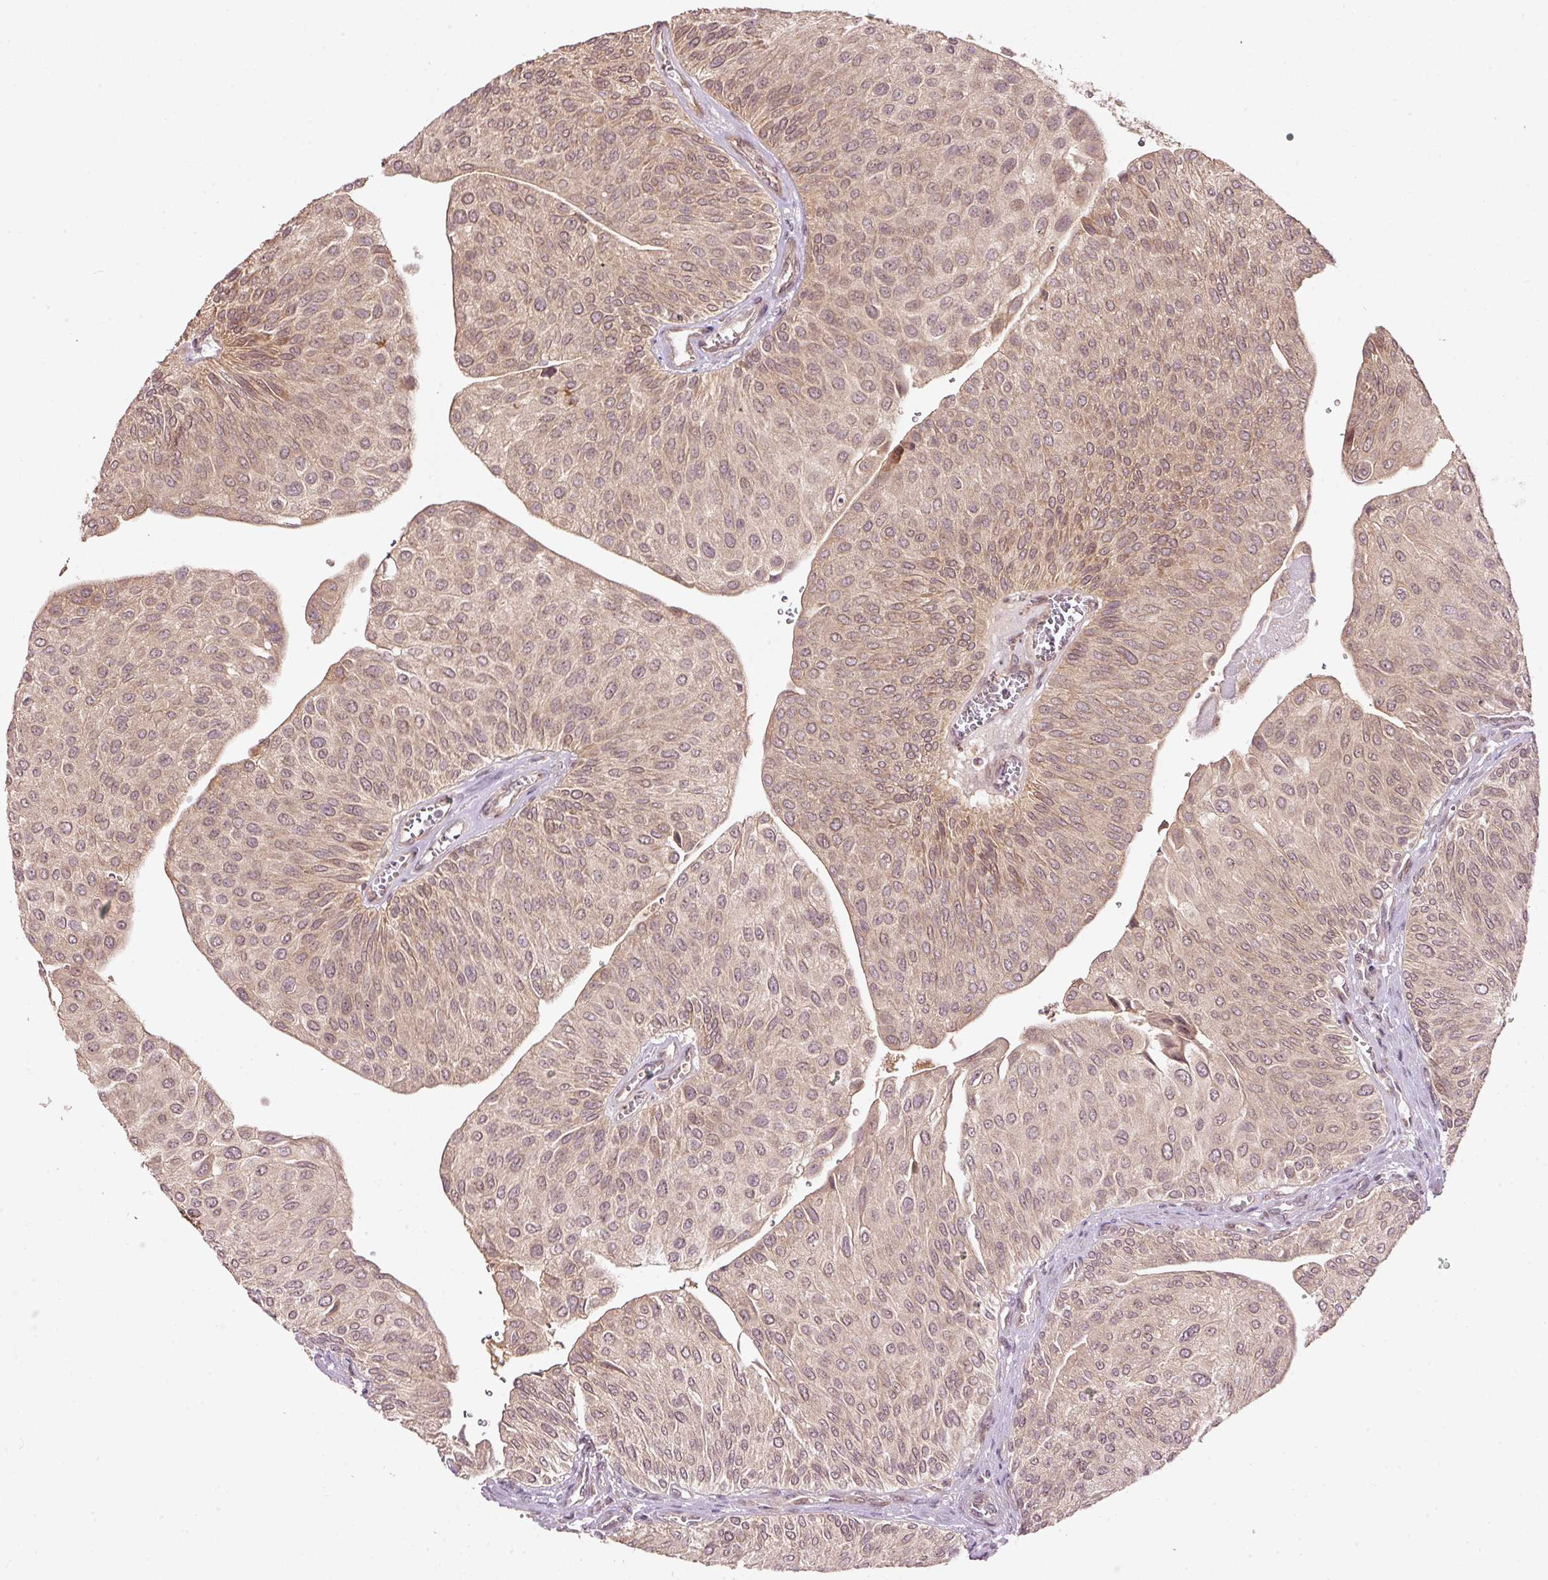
{"staining": {"intensity": "moderate", "quantity": ">75%", "location": "cytoplasmic/membranous,nuclear"}, "tissue": "urothelial cancer", "cell_type": "Tumor cells", "image_type": "cancer", "snomed": [{"axis": "morphology", "description": "Urothelial carcinoma, NOS"}, {"axis": "topography", "description": "Urinary bladder"}], "caption": "About >75% of tumor cells in human transitional cell carcinoma display moderate cytoplasmic/membranous and nuclear protein positivity as visualized by brown immunohistochemical staining.", "gene": "PCDHB1", "patient": {"sex": "male", "age": 67}}